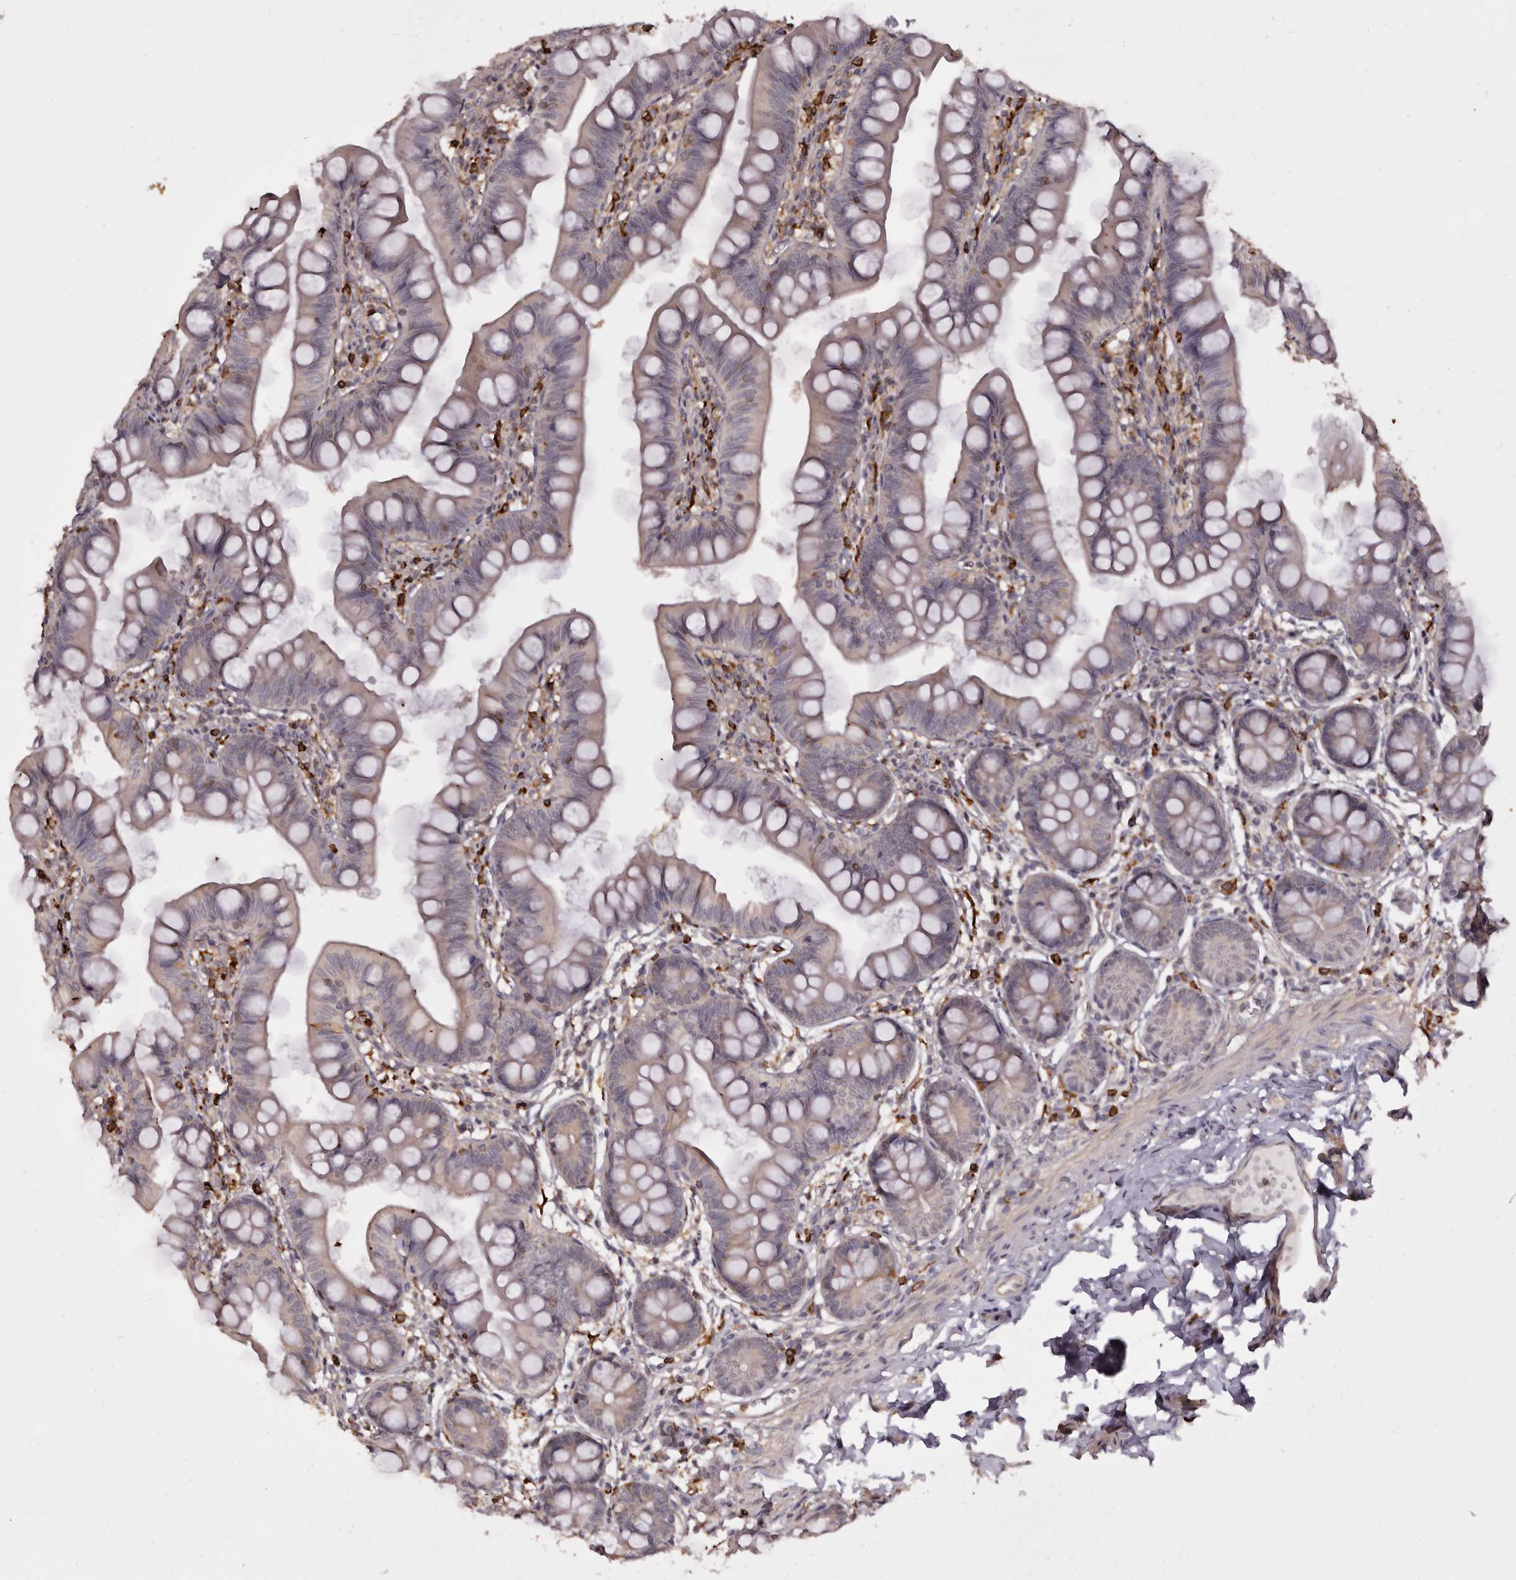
{"staining": {"intensity": "negative", "quantity": "none", "location": "none"}, "tissue": "small intestine", "cell_type": "Glandular cells", "image_type": "normal", "snomed": [{"axis": "morphology", "description": "Normal tissue, NOS"}, {"axis": "topography", "description": "Small intestine"}], "caption": "An immunohistochemistry (IHC) image of benign small intestine is shown. There is no staining in glandular cells of small intestine. The staining was performed using DAB (3,3'-diaminobenzidine) to visualize the protein expression in brown, while the nuclei were stained in blue with hematoxylin (Magnification: 20x).", "gene": "TNNI1", "patient": {"sex": "male", "age": 7}}